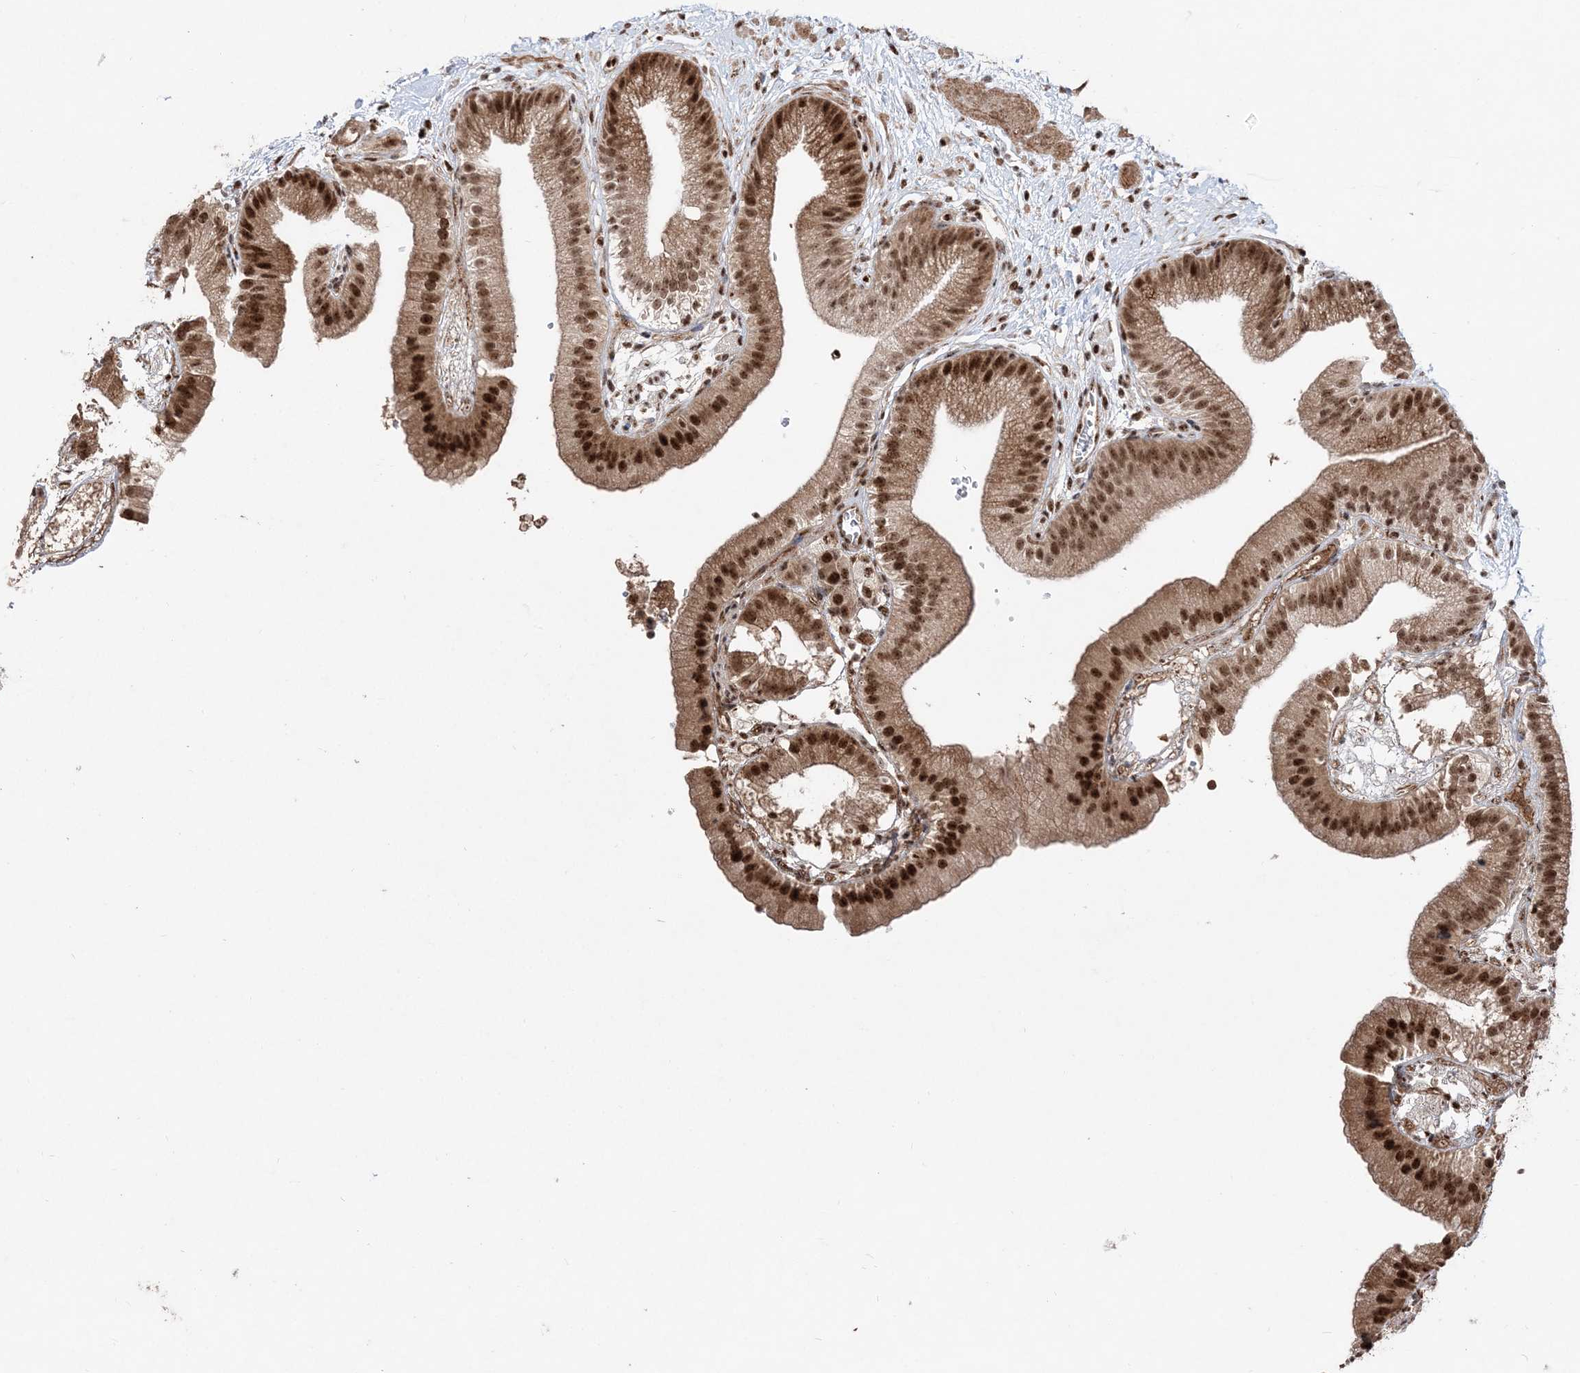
{"staining": {"intensity": "strong", "quantity": ">75%", "location": "cytoplasmic/membranous,nuclear"}, "tissue": "gallbladder", "cell_type": "Glandular cells", "image_type": "normal", "snomed": [{"axis": "morphology", "description": "Normal tissue, NOS"}, {"axis": "topography", "description": "Gallbladder"}], "caption": "This photomicrograph reveals normal gallbladder stained with immunohistochemistry to label a protein in brown. The cytoplasmic/membranous,nuclear of glandular cells show strong positivity for the protein. Nuclei are counter-stained blue.", "gene": "RBM17", "patient": {"sex": "male", "age": 55}}